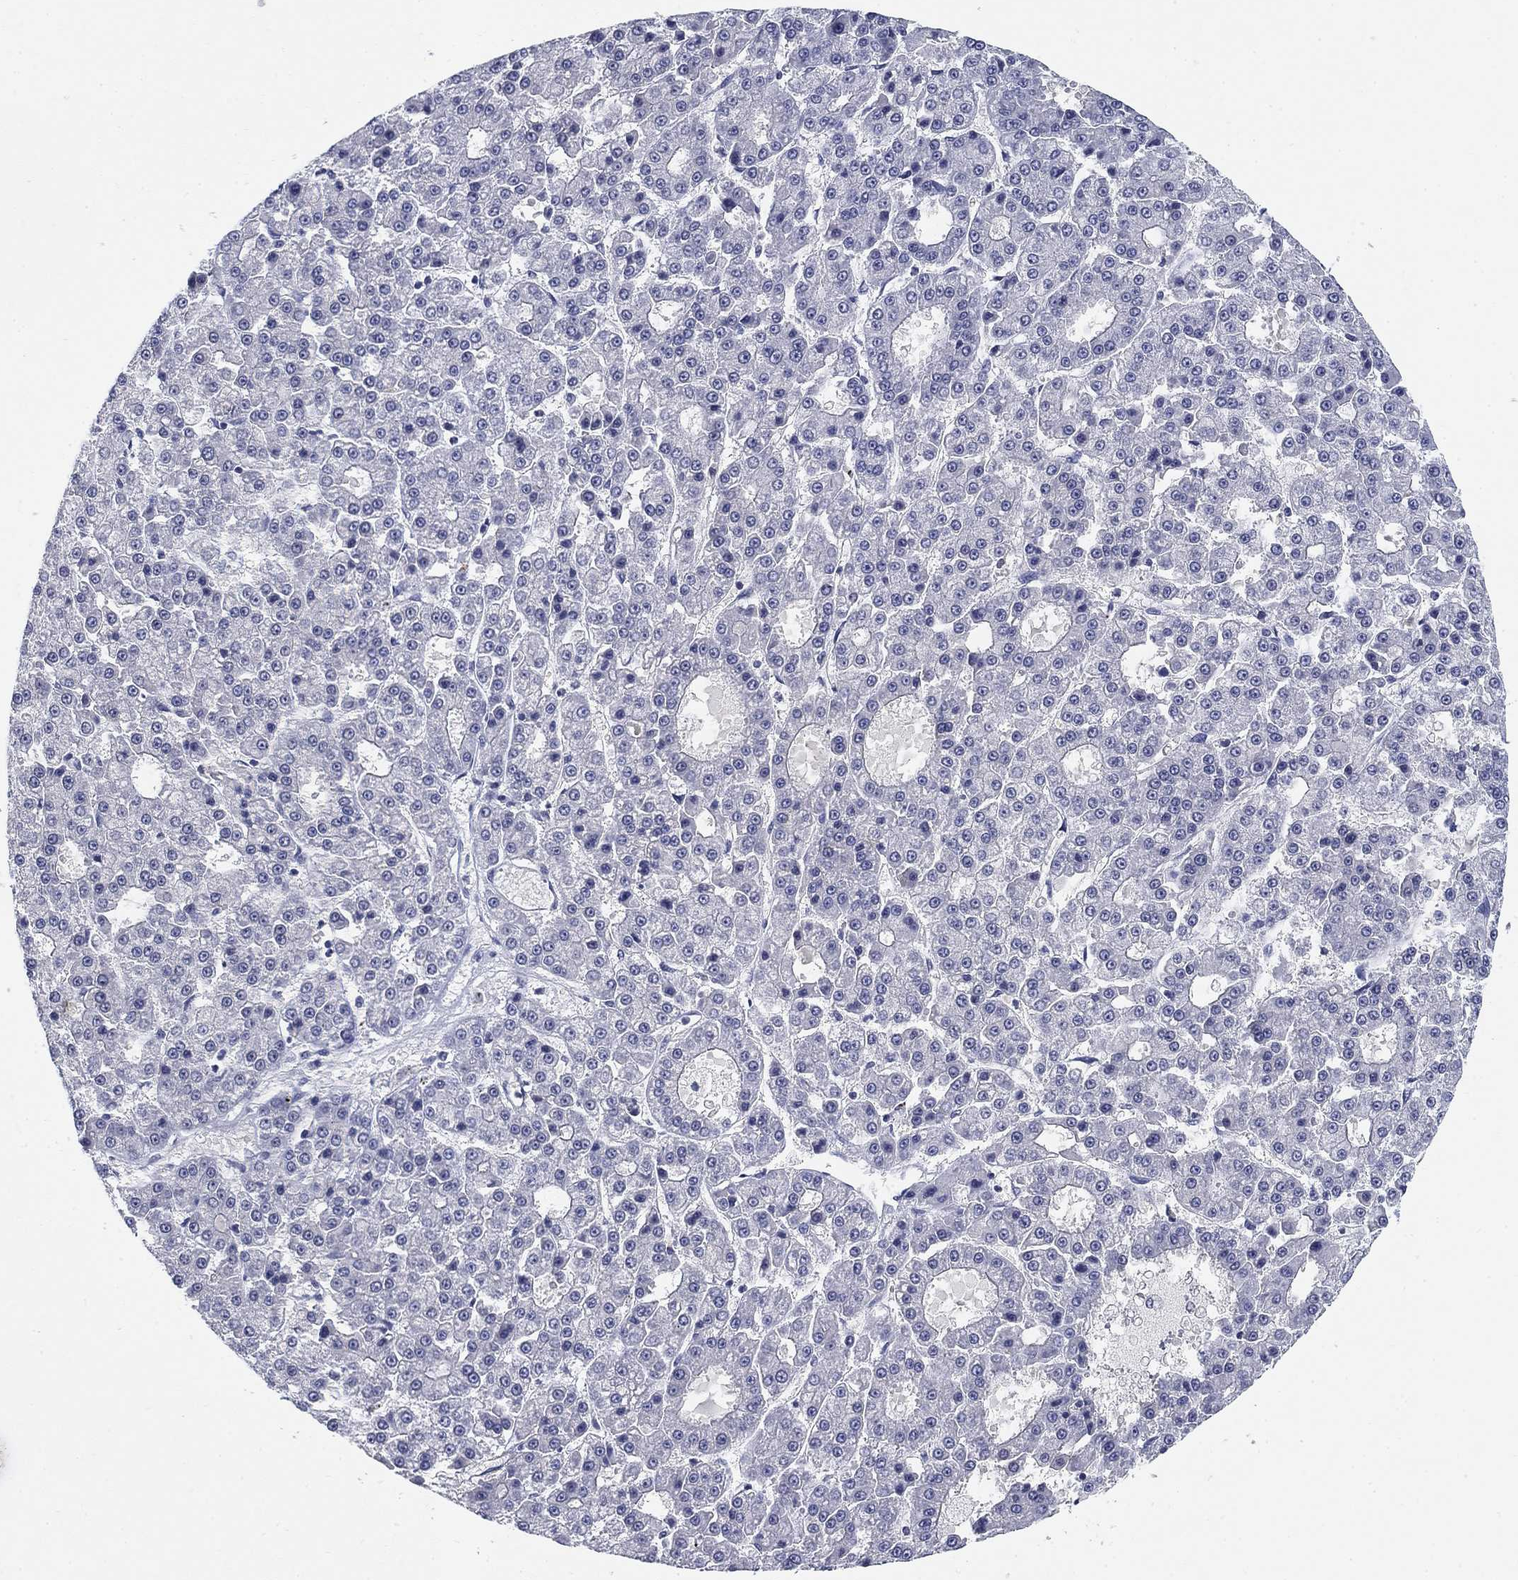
{"staining": {"intensity": "negative", "quantity": "none", "location": "none"}, "tissue": "liver cancer", "cell_type": "Tumor cells", "image_type": "cancer", "snomed": [{"axis": "morphology", "description": "Carcinoma, Hepatocellular, NOS"}, {"axis": "topography", "description": "Liver"}], "caption": "This is a histopathology image of IHC staining of hepatocellular carcinoma (liver), which shows no positivity in tumor cells. The staining is performed using DAB brown chromogen with nuclei counter-stained in using hematoxylin.", "gene": "OTUB2", "patient": {"sex": "male", "age": 70}}